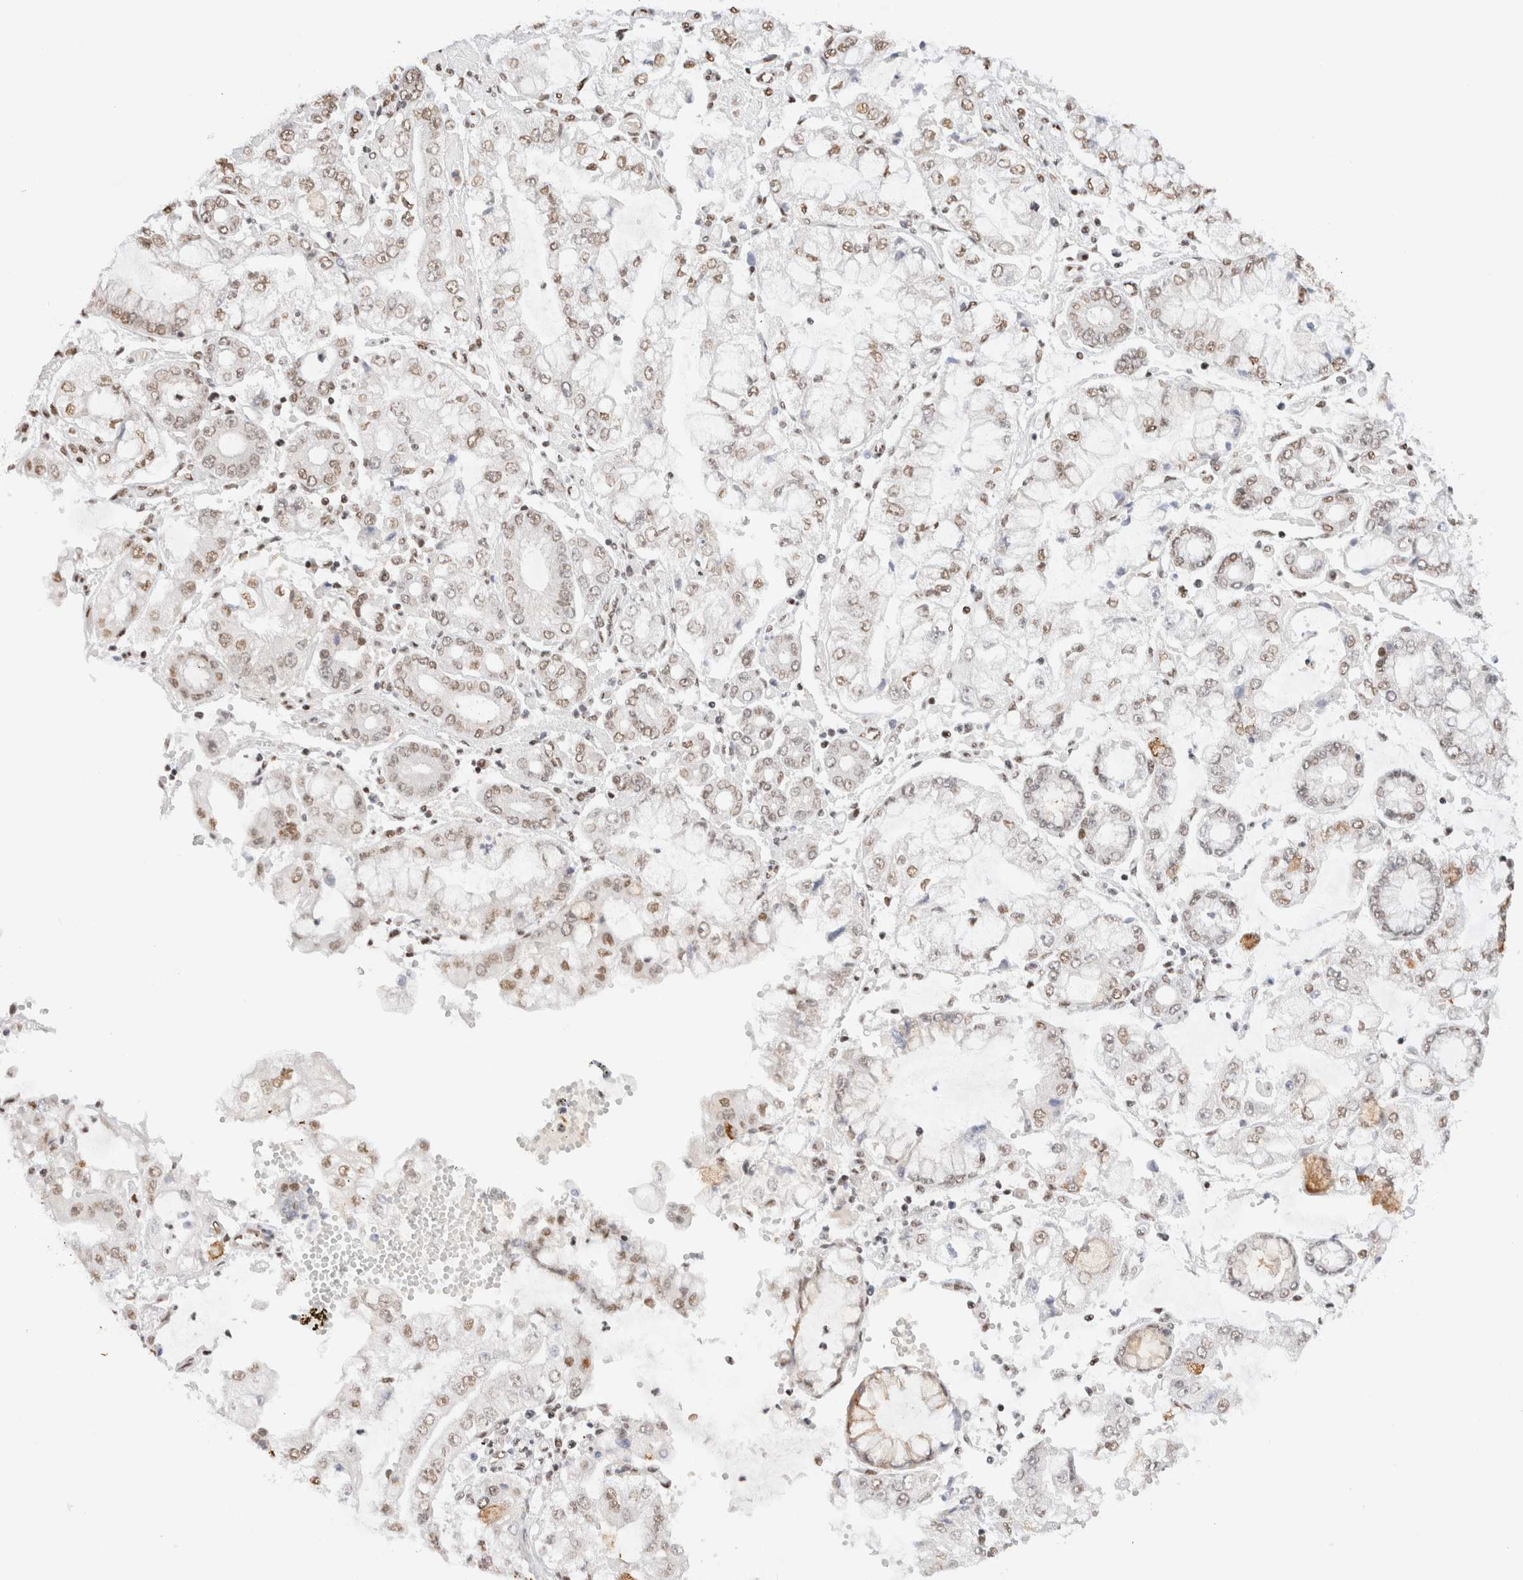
{"staining": {"intensity": "moderate", "quantity": "<25%", "location": "nuclear"}, "tissue": "stomach cancer", "cell_type": "Tumor cells", "image_type": "cancer", "snomed": [{"axis": "morphology", "description": "Adenocarcinoma, NOS"}, {"axis": "topography", "description": "Stomach"}], "caption": "A brown stain shows moderate nuclear expression of a protein in adenocarcinoma (stomach) tumor cells.", "gene": "SUPT3H", "patient": {"sex": "male", "age": 76}}